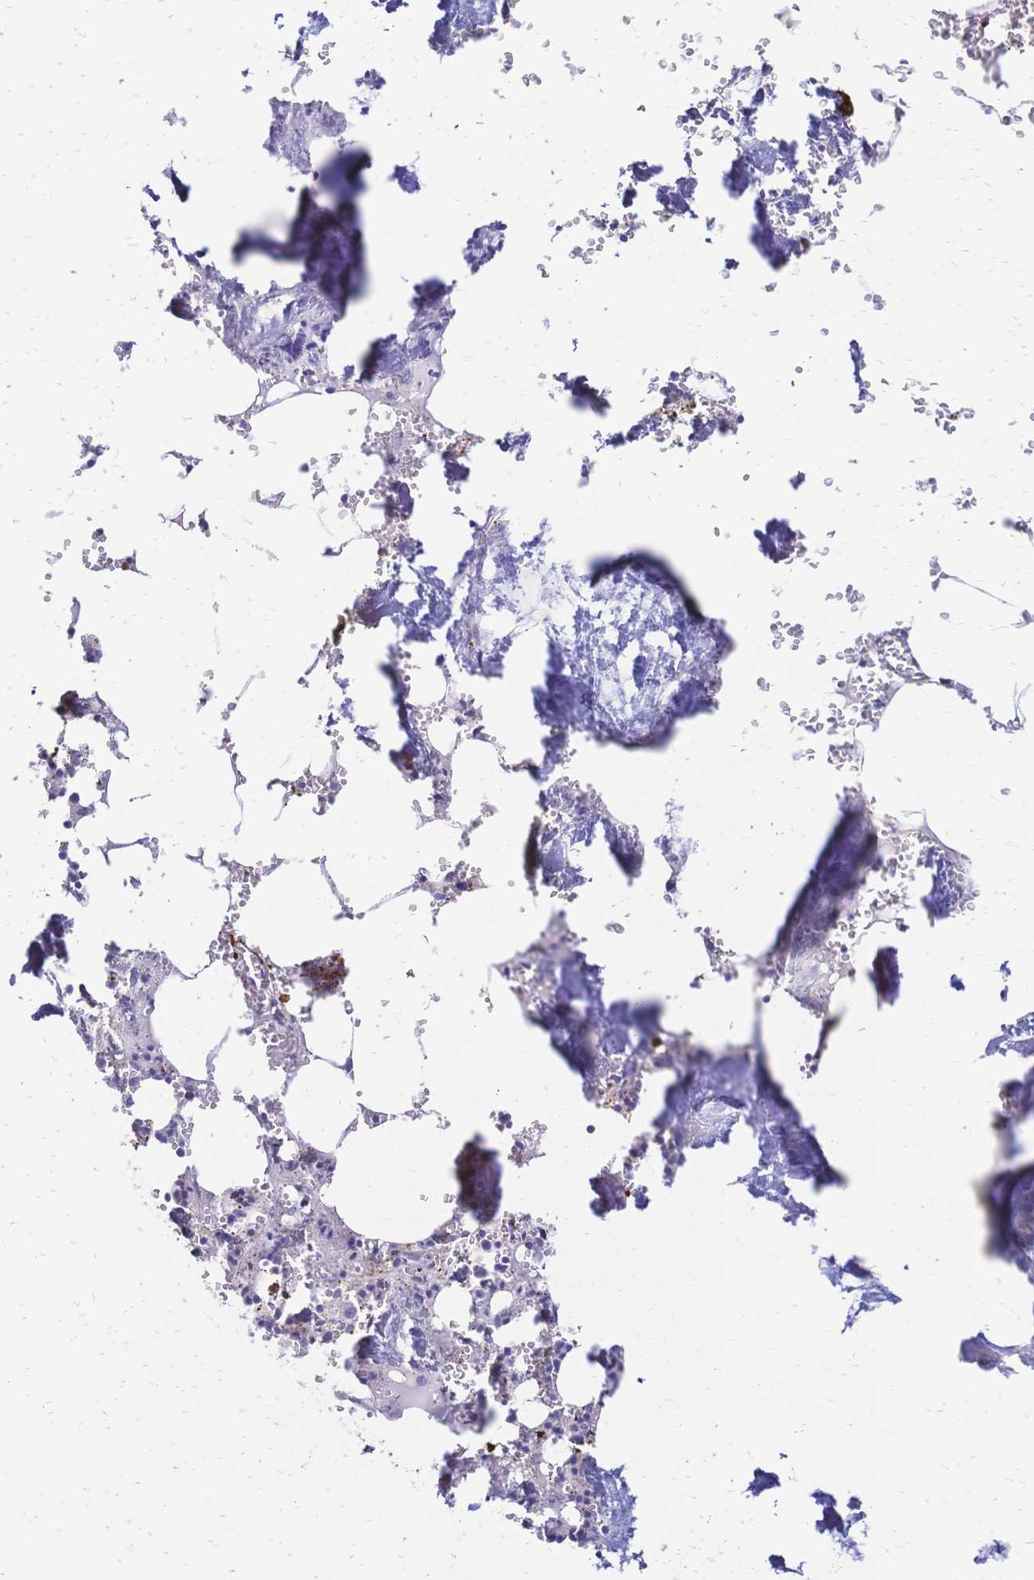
{"staining": {"intensity": "moderate", "quantity": "<25%", "location": "cytoplasmic/membranous"}, "tissue": "bone marrow", "cell_type": "Hematopoietic cells", "image_type": "normal", "snomed": [{"axis": "morphology", "description": "Normal tissue, NOS"}, {"axis": "topography", "description": "Bone marrow"}], "caption": "Immunohistochemical staining of benign bone marrow demonstrates <25% levels of moderate cytoplasmic/membranous protein staining in approximately <25% of hematopoietic cells. The protein of interest is shown in brown color, while the nuclei are stained blue.", "gene": "IL2RA", "patient": {"sex": "male", "age": 54}}